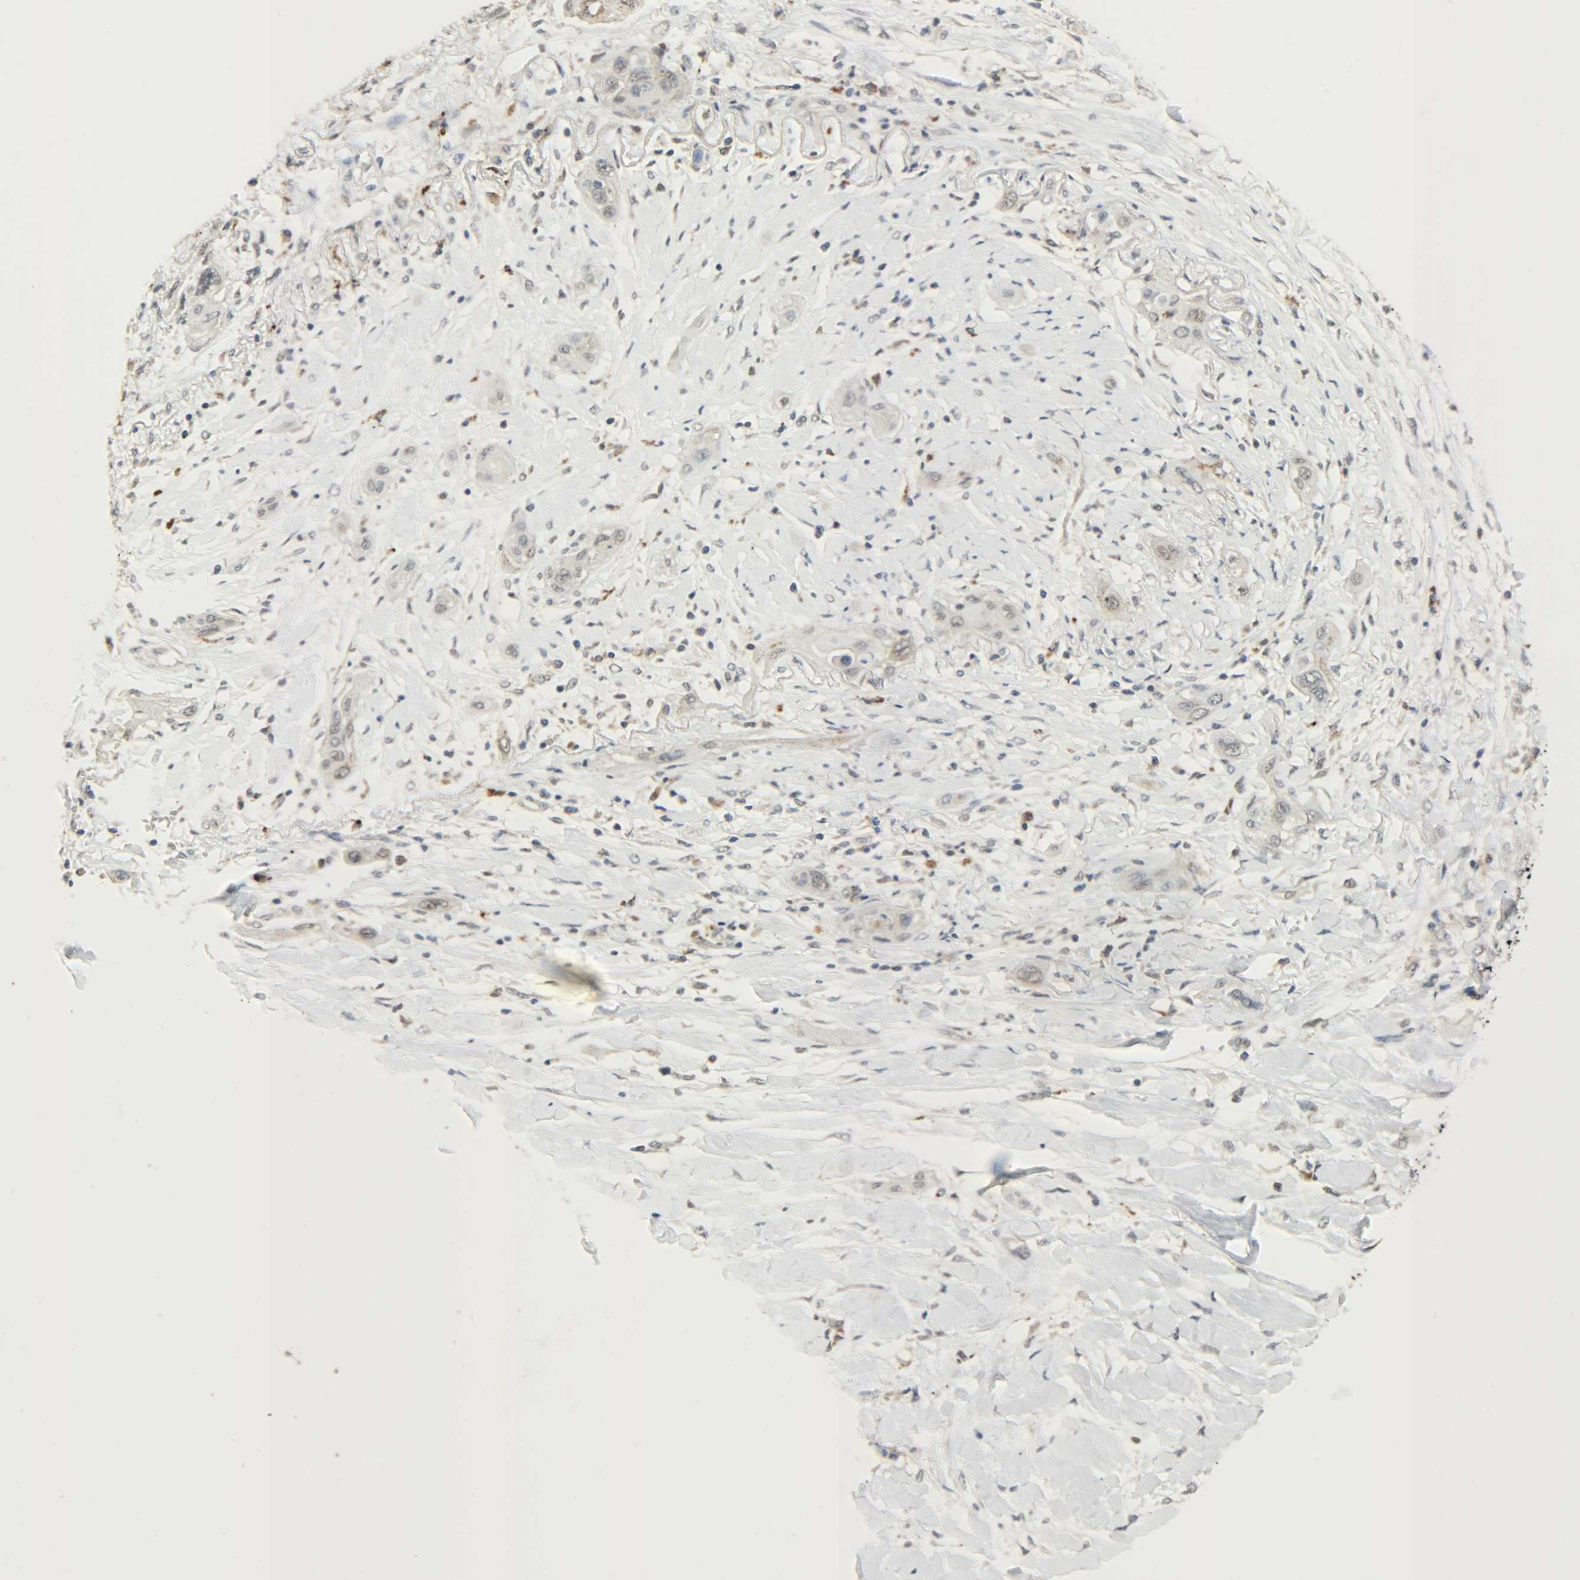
{"staining": {"intensity": "negative", "quantity": "none", "location": "none"}, "tissue": "lung cancer", "cell_type": "Tumor cells", "image_type": "cancer", "snomed": [{"axis": "morphology", "description": "Squamous cell carcinoma, NOS"}, {"axis": "topography", "description": "Lung"}], "caption": "A photomicrograph of human lung squamous cell carcinoma is negative for staining in tumor cells.", "gene": "GIT2", "patient": {"sex": "female", "age": 47}}